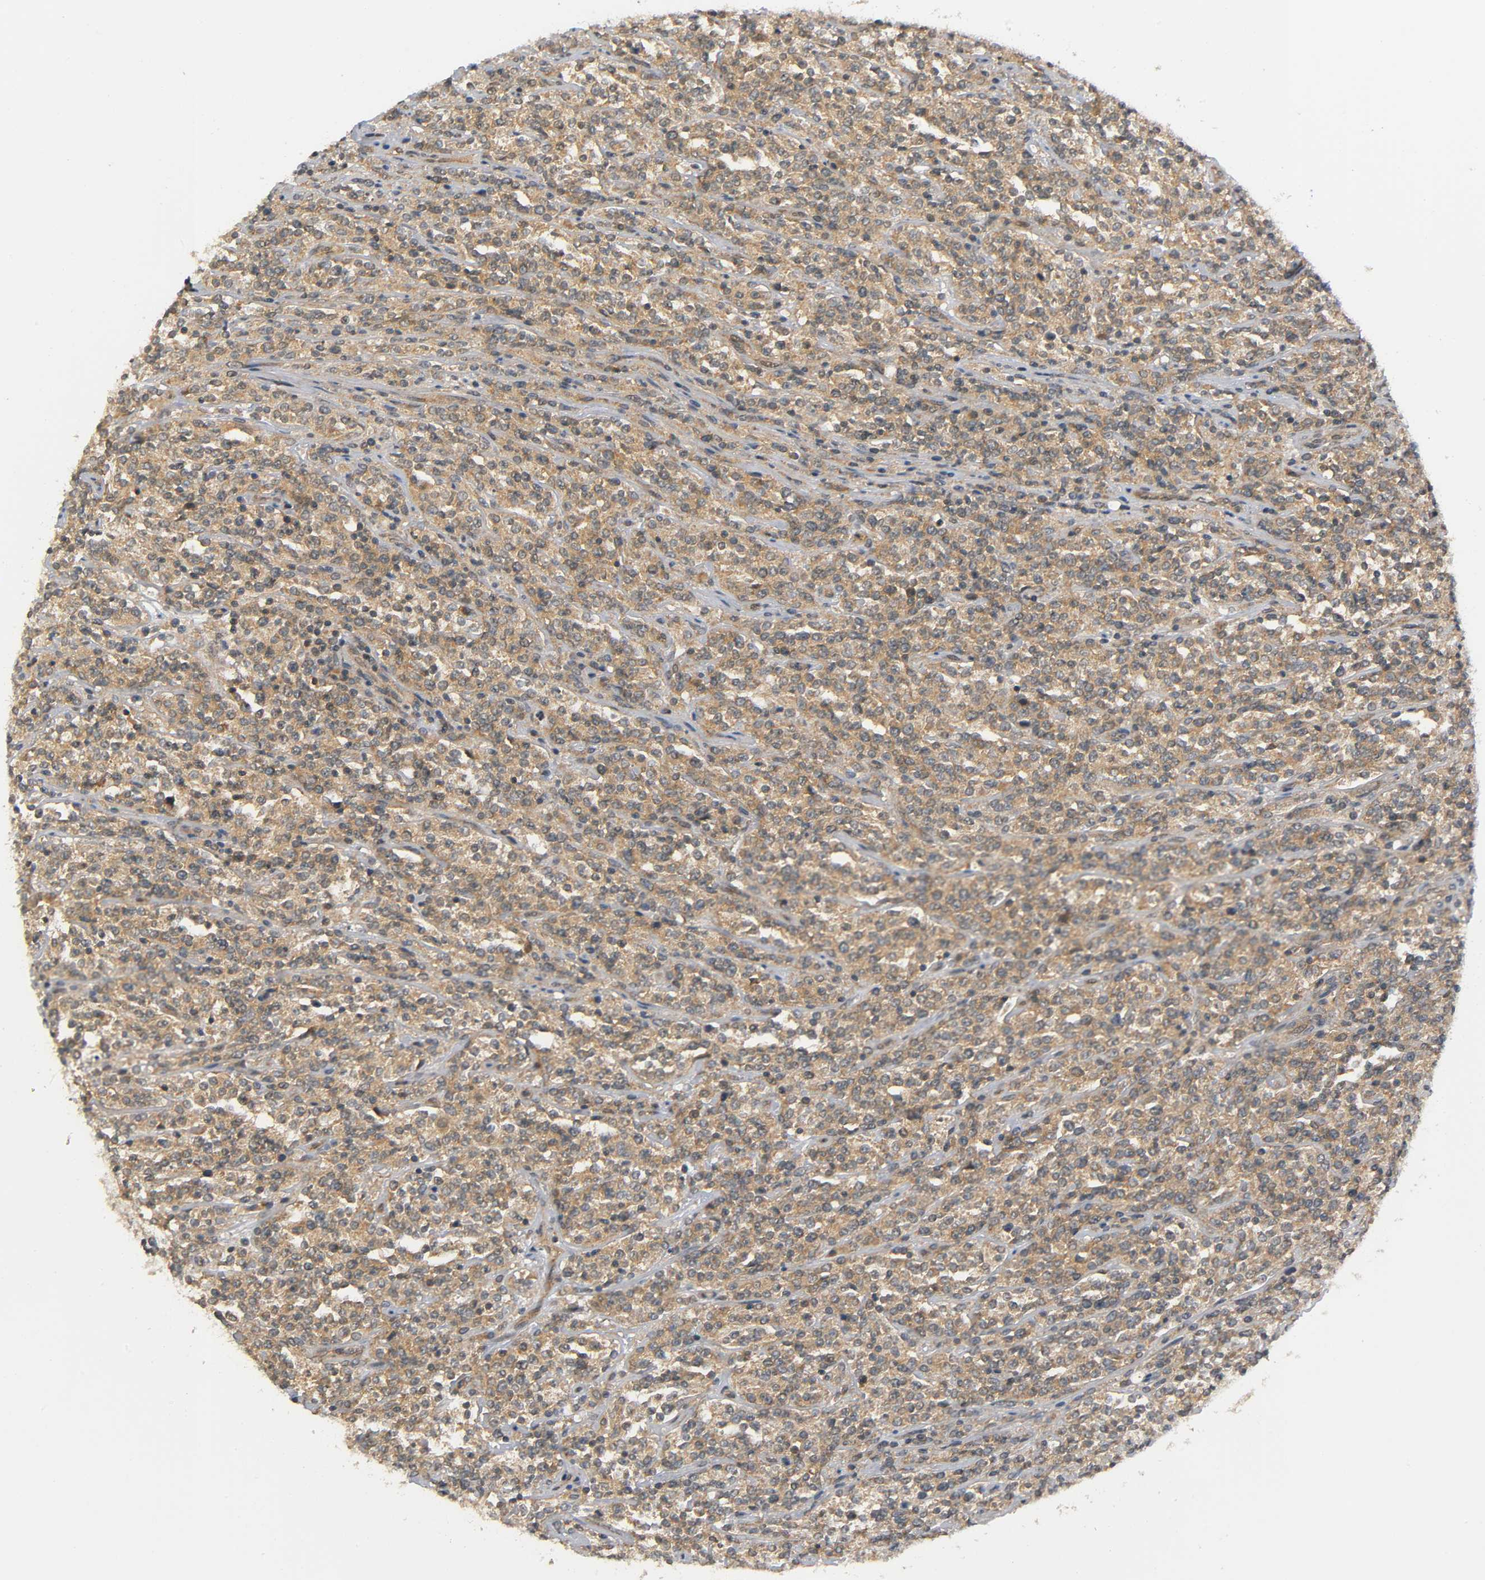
{"staining": {"intensity": "moderate", "quantity": ">75%", "location": "cytoplasmic/membranous"}, "tissue": "lymphoma", "cell_type": "Tumor cells", "image_type": "cancer", "snomed": [{"axis": "morphology", "description": "Malignant lymphoma, non-Hodgkin's type, High grade"}, {"axis": "topography", "description": "Soft tissue"}], "caption": "DAB immunohistochemical staining of malignant lymphoma, non-Hodgkin's type (high-grade) reveals moderate cytoplasmic/membranous protein staining in about >75% of tumor cells. Nuclei are stained in blue.", "gene": "MAPK8", "patient": {"sex": "male", "age": 18}}